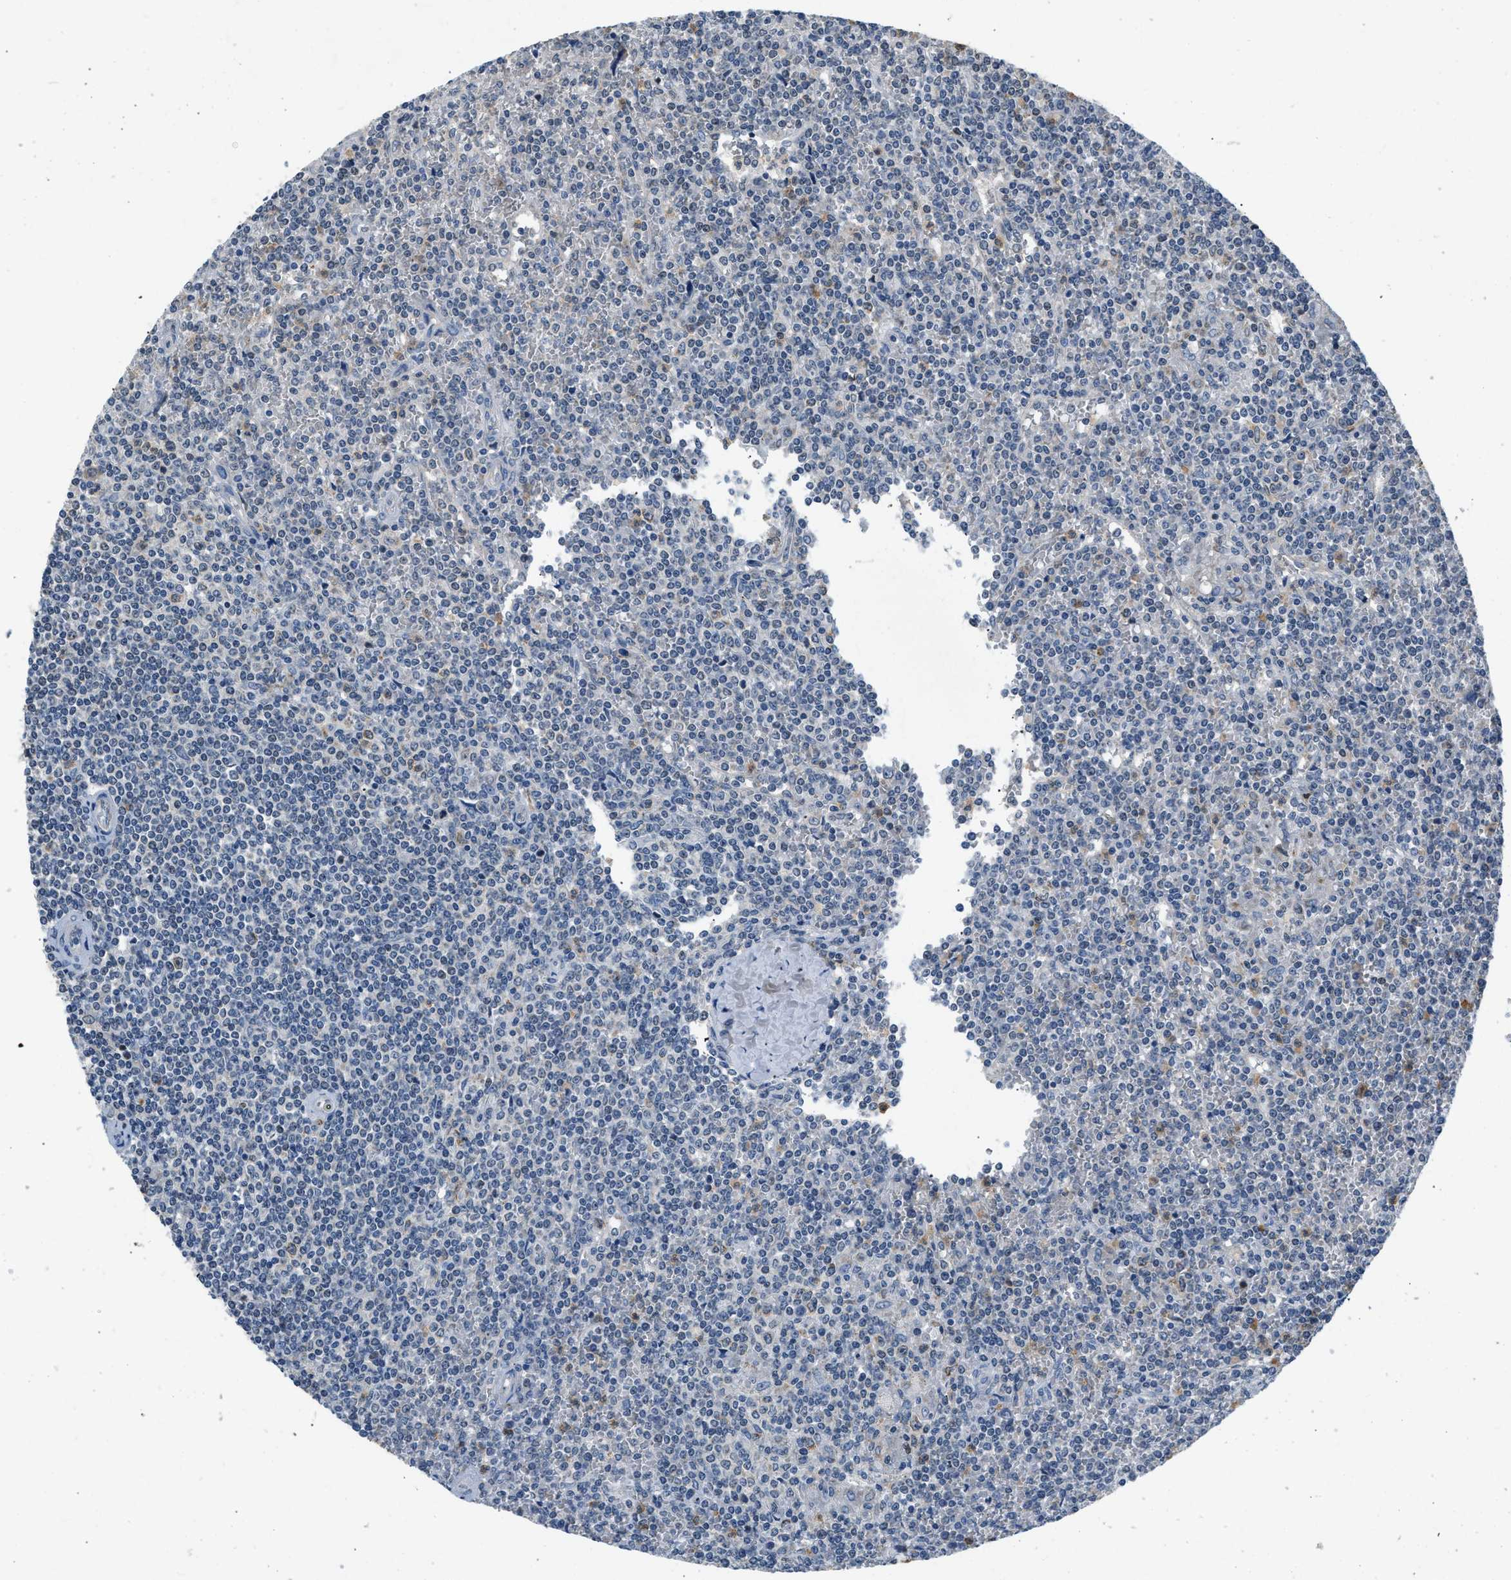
{"staining": {"intensity": "negative", "quantity": "none", "location": "none"}, "tissue": "lymphoma", "cell_type": "Tumor cells", "image_type": "cancer", "snomed": [{"axis": "morphology", "description": "Malignant lymphoma, non-Hodgkin's type, Low grade"}, {"axis": "topography", "description": "Spleen"}], "caption": "Low-grade malignant lymphoma, non-Hodgkin's type stained for a protein using immunohistochemistry demonstrates no expression tumor cells.", "gene": "TOMM34", "patient": {"sex": "female", "age": 19}}